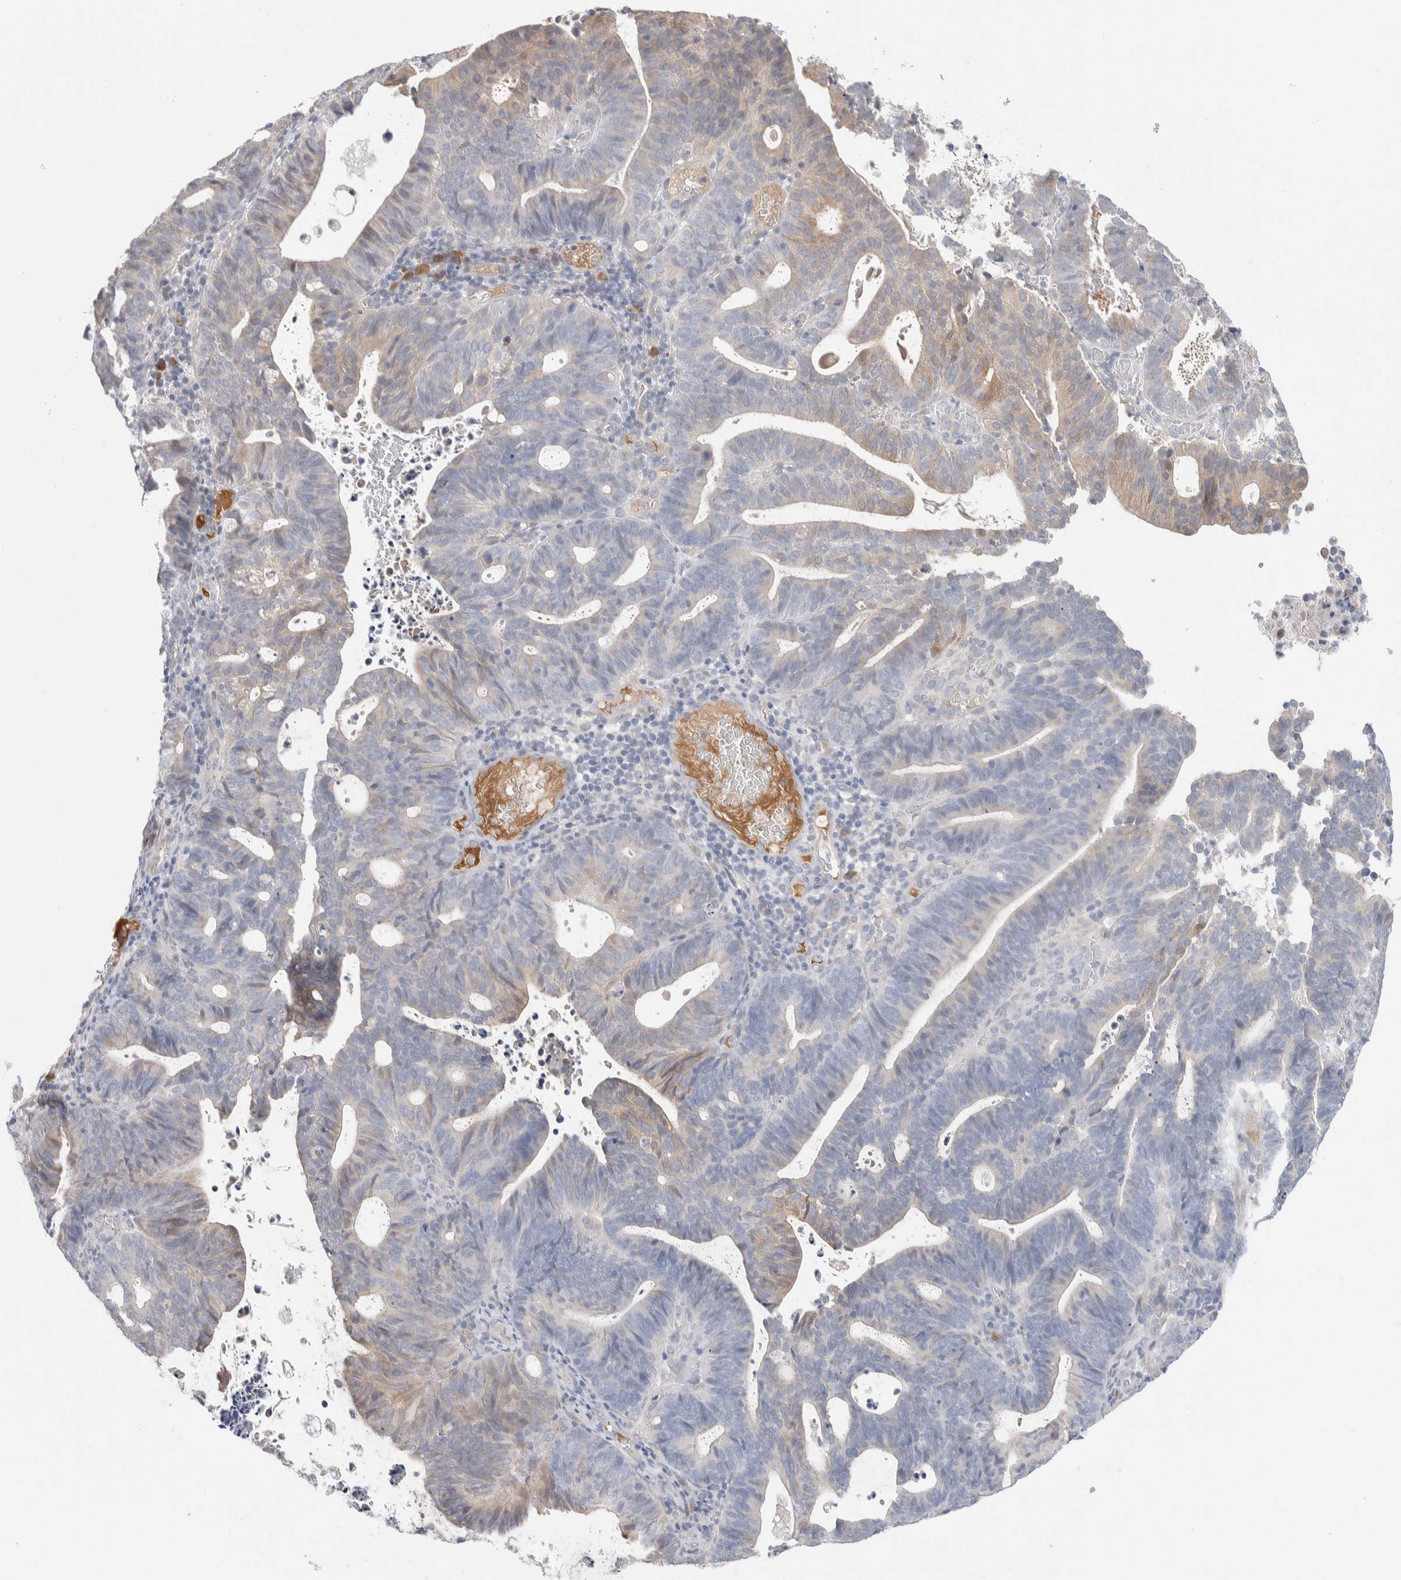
{"staining": {"intensity": "weak", "quantity": "<25%", "location": "cytoplasmic/membranous"}, "tissue": "endometrial cancer", "cell_type": "Tumor cells", "image_type": "cancer", "snomed": [{"axis": "morphology", "description": "Adenocarcinoma, NOS"}, {"axis": "topography", "description": "Uterus"}], "caption": "IHC histopathology image of neoplastic tissue: endometrial cancer stained with DAB exhibits no significant protein expression in tumor cells.", "gene": "RUSF1", "patient": {"sex": "female", "age": 83}}